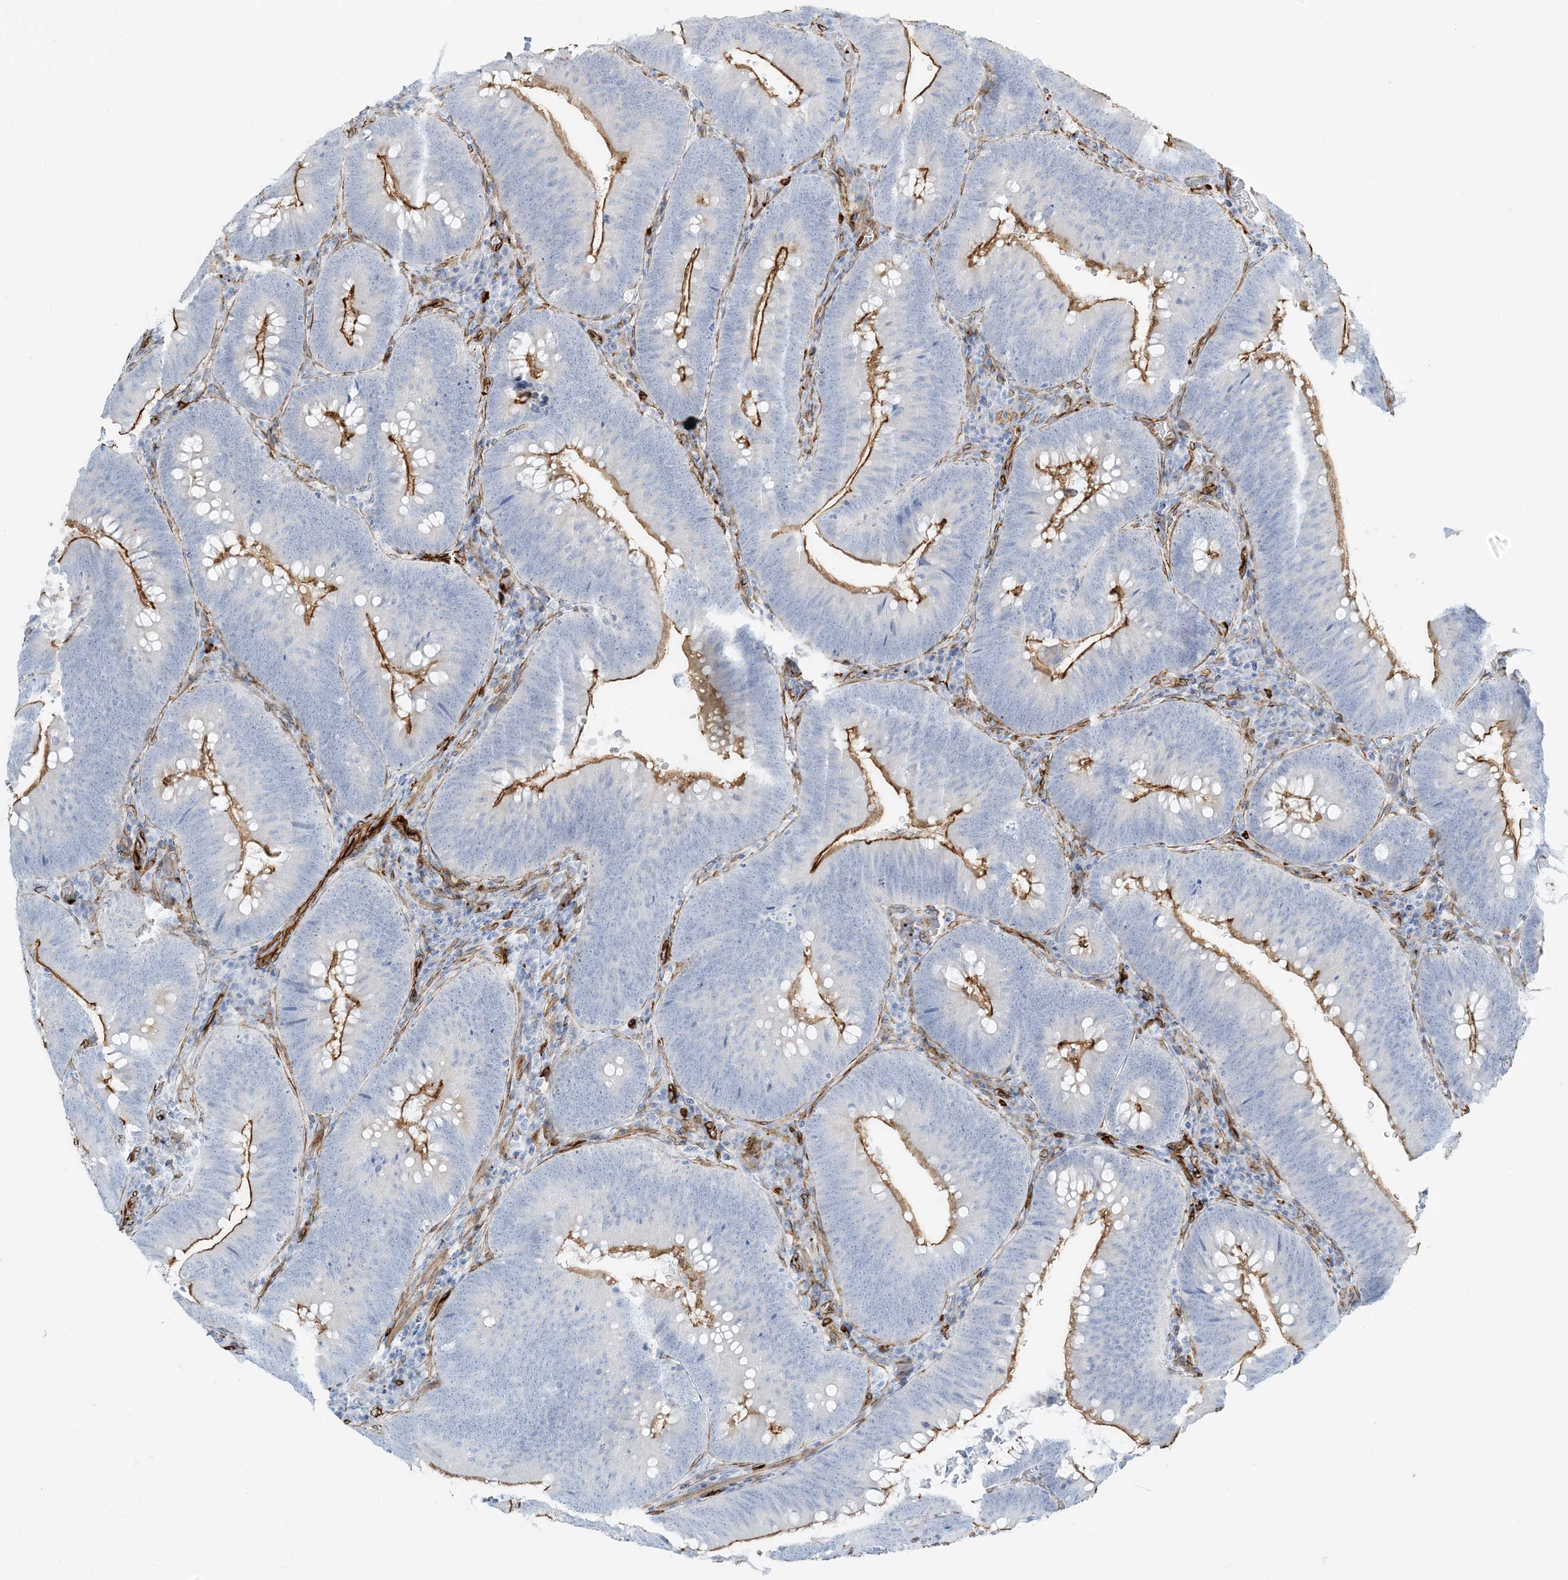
{"staining": {"intensity": "moderate", "quantity": "<25%", "location": "cytoplasmic/membranous"}, "tissue": "colorectal cancer", "cell_type": "Tumor cells", "image_type": "cancer", "snomed": [{"axis": "morphology", "description": "Normal tissue, NOS"}, {"axis": "topography", "description": "Colon"}], "caption": "This micrograph demonstrates immunohistochemistry (IHC) staining of colorectal cancer, with low moderate cytoplasmic/membranous positivity in about <25% of tumor cells.", "gene": "EPS8L3", "patient": {"sex": "female", "age": 82}}